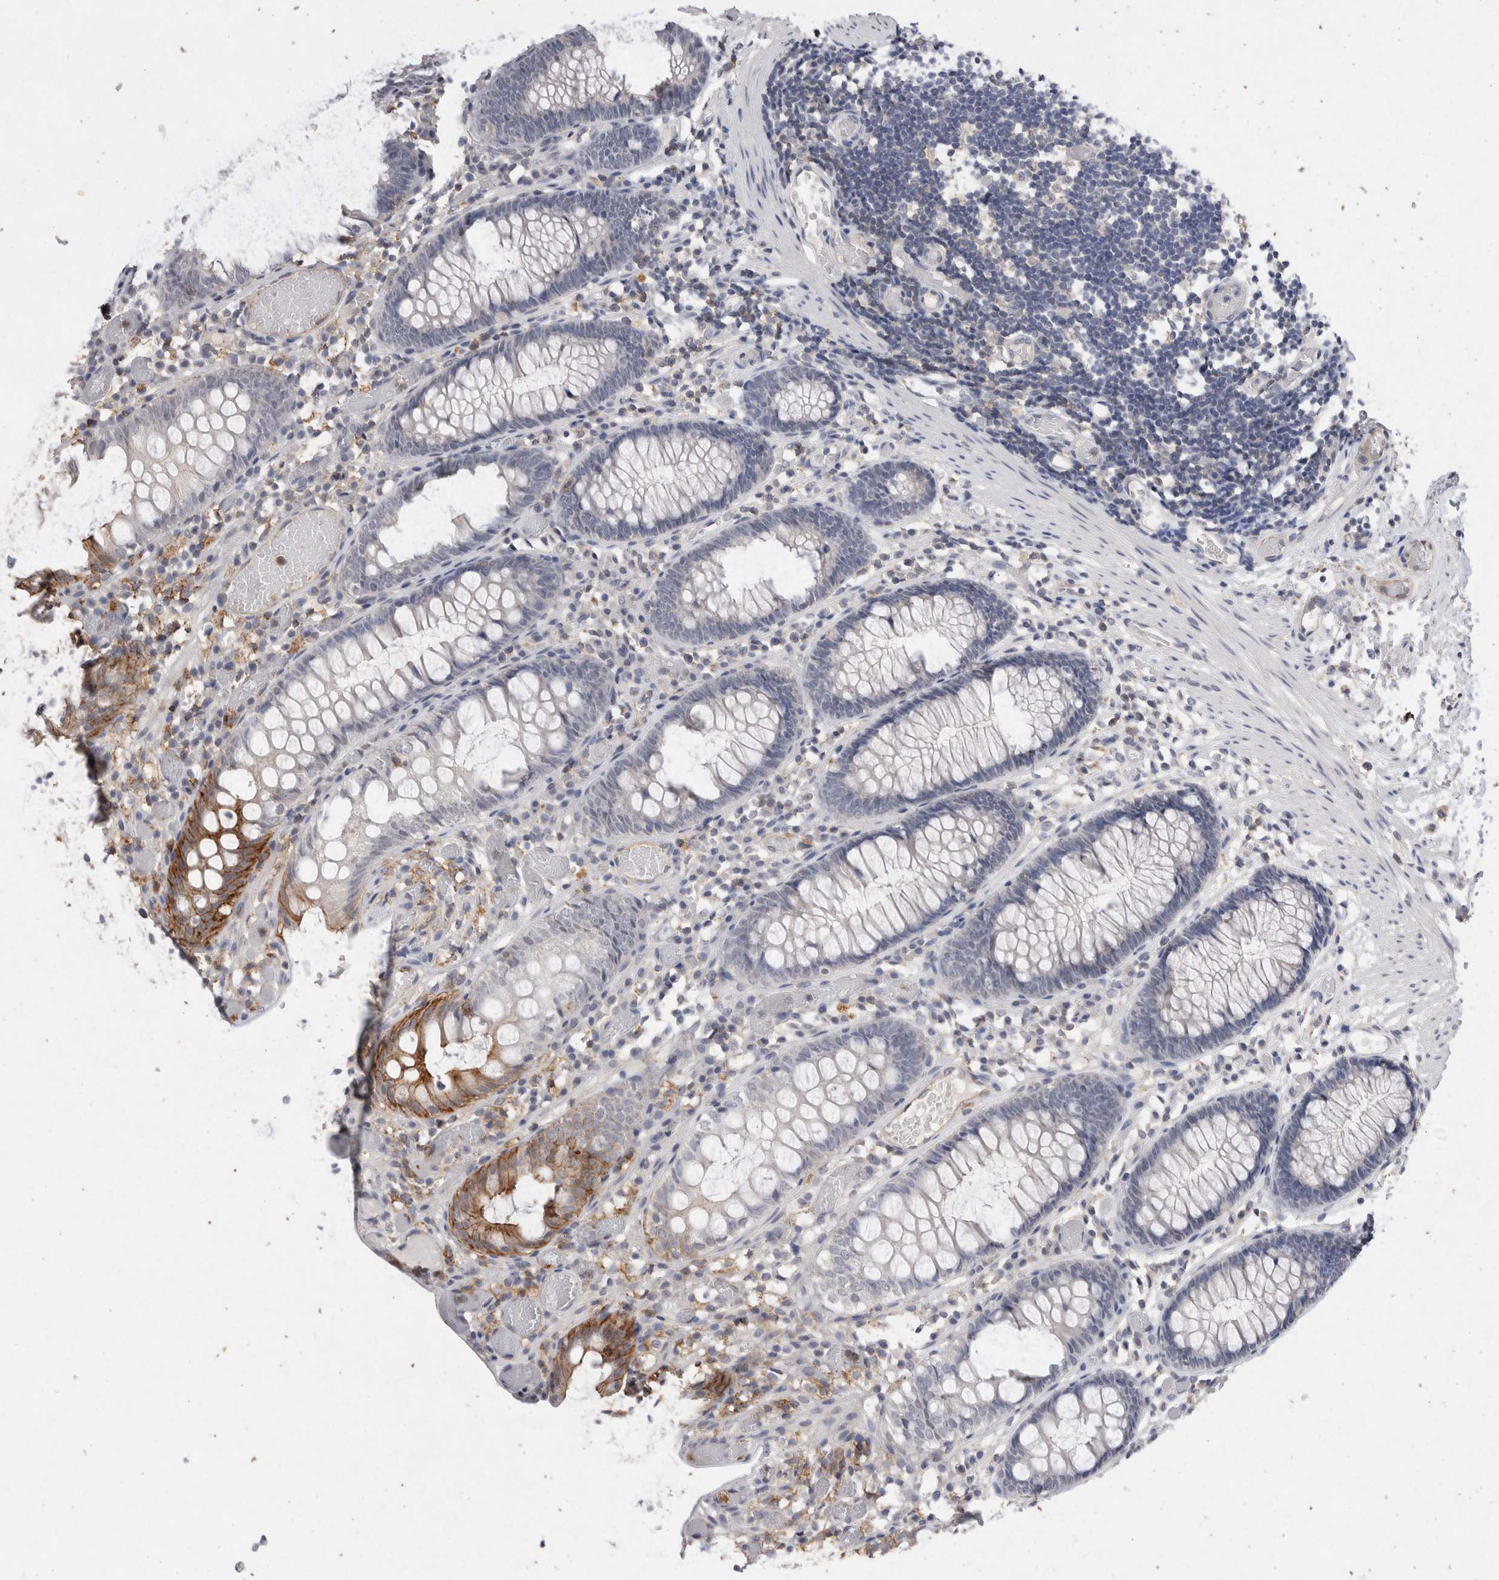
{"staining": {"intensity": "weak", "quantity": "25%-75%", "location": "cytoplasmic/membranous"}, "tissue": "colon", "cell_type": "Endothelial cells", "image_type": "normal", "snomed": [{"axis": "morphology", "description": "Normal tissue, NOS"}, {"axis": "topography", "description": "Colon"}], "caption": "This histopathology image shows immunohistochemistry staining of normal colon, with low weak cytoplasmic/membranous expression in approximately 25%-75% of endothelial cells.", "gene": "RASSF3", "patient": {"sex": "male", "age": 14}}